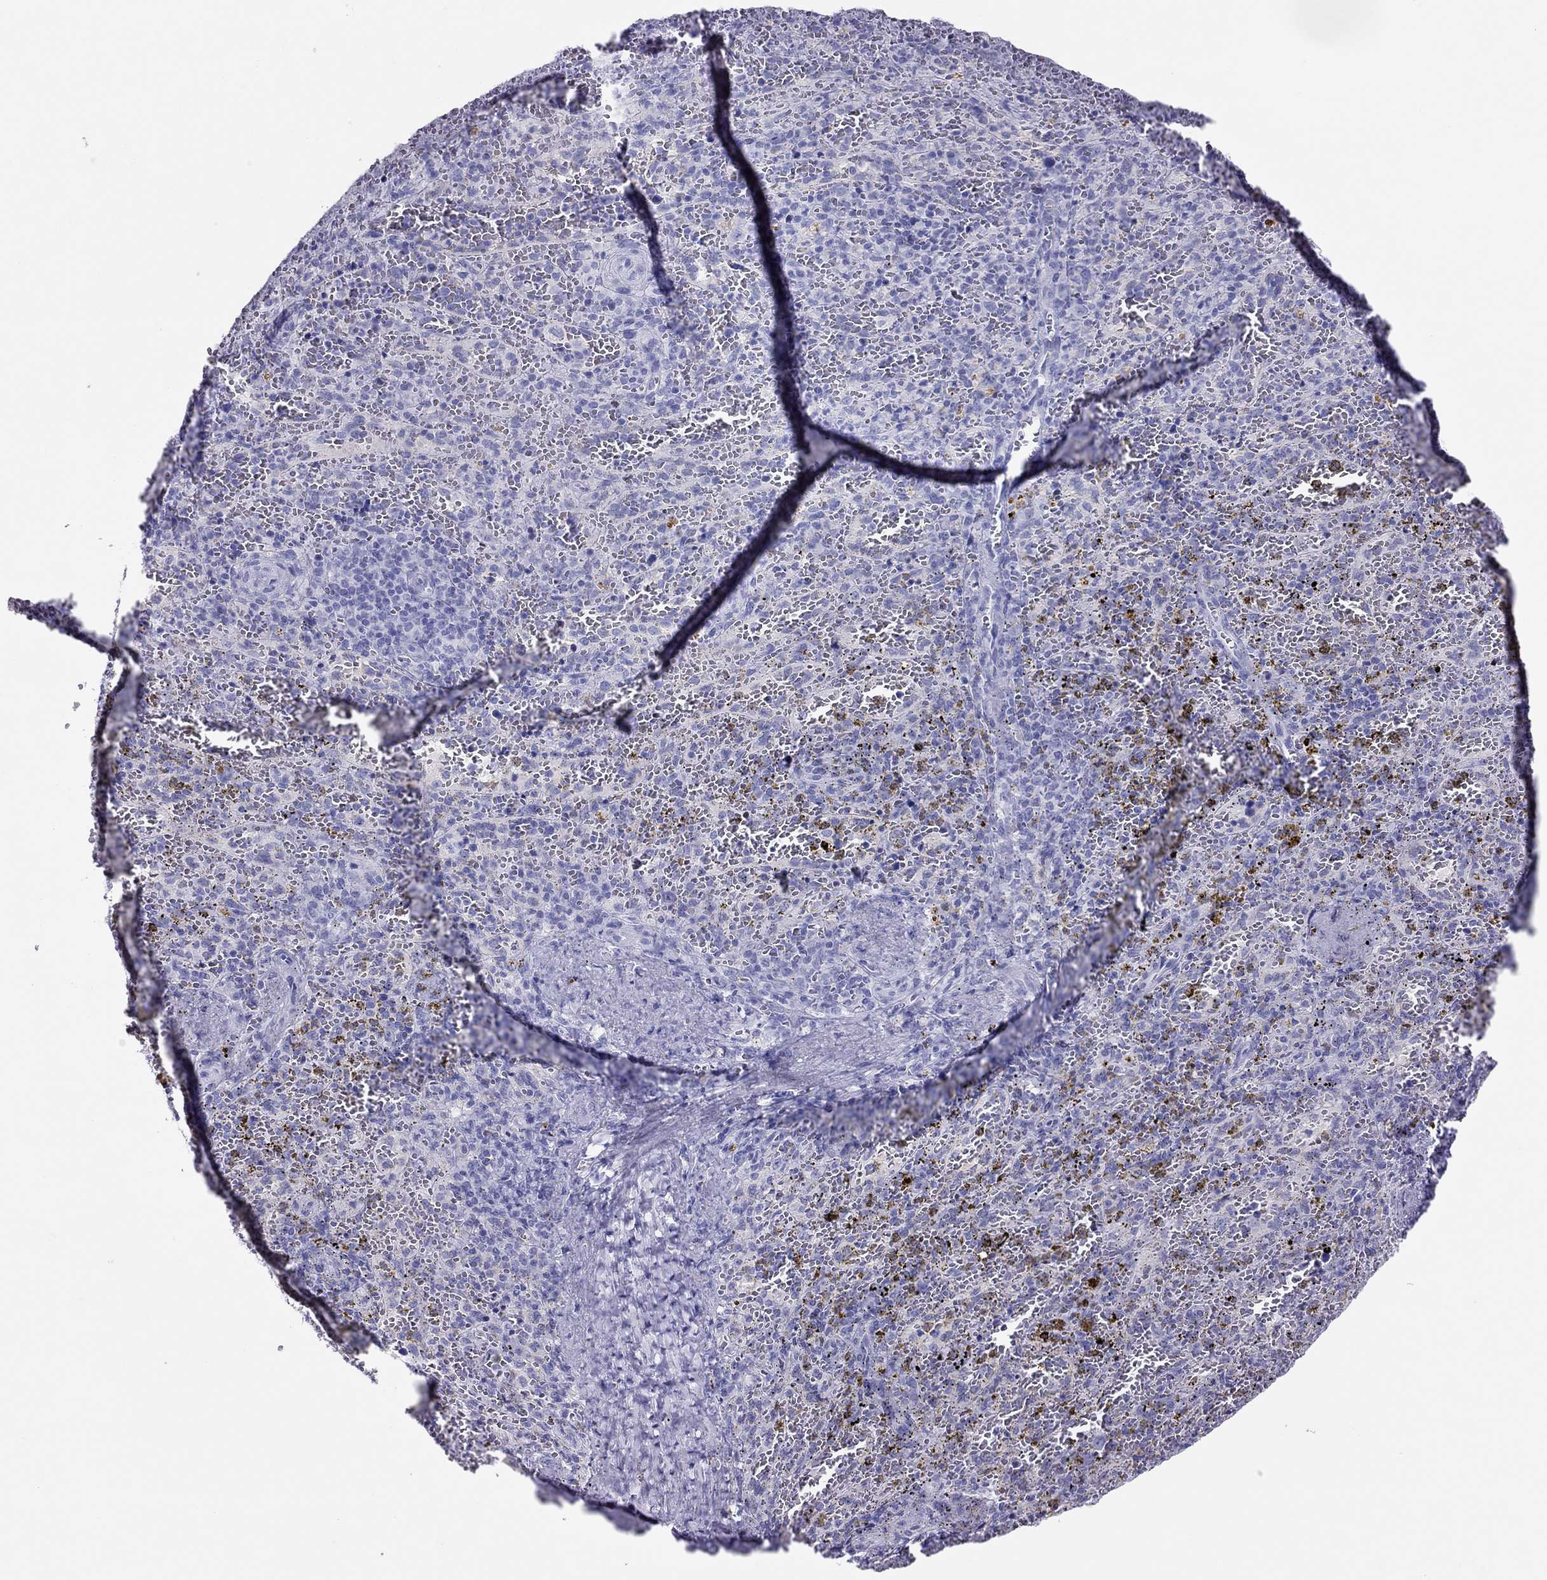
{"staining": {"intensity": "negative", "quantity": "none", "location": "none"}, "tissue": "spleen", "cell_type": "Cells in red pulp", "image_type": "normal", "snomed": [{"axis": "morphology", "description": "Normal tissue, NOS"}, {"axis": "topography", "description": "Spleen"}], "caption": "An image of spleen stained for a protein displays no brown staining in cells in red pulp. The staining is performed using DAB (3,3'-diaminobenzidine) brown chromogen with nuclei counter-stained in using hematoxylin.", "gene": "TSHB", "patient": {"sex": "female", "age": 50}}